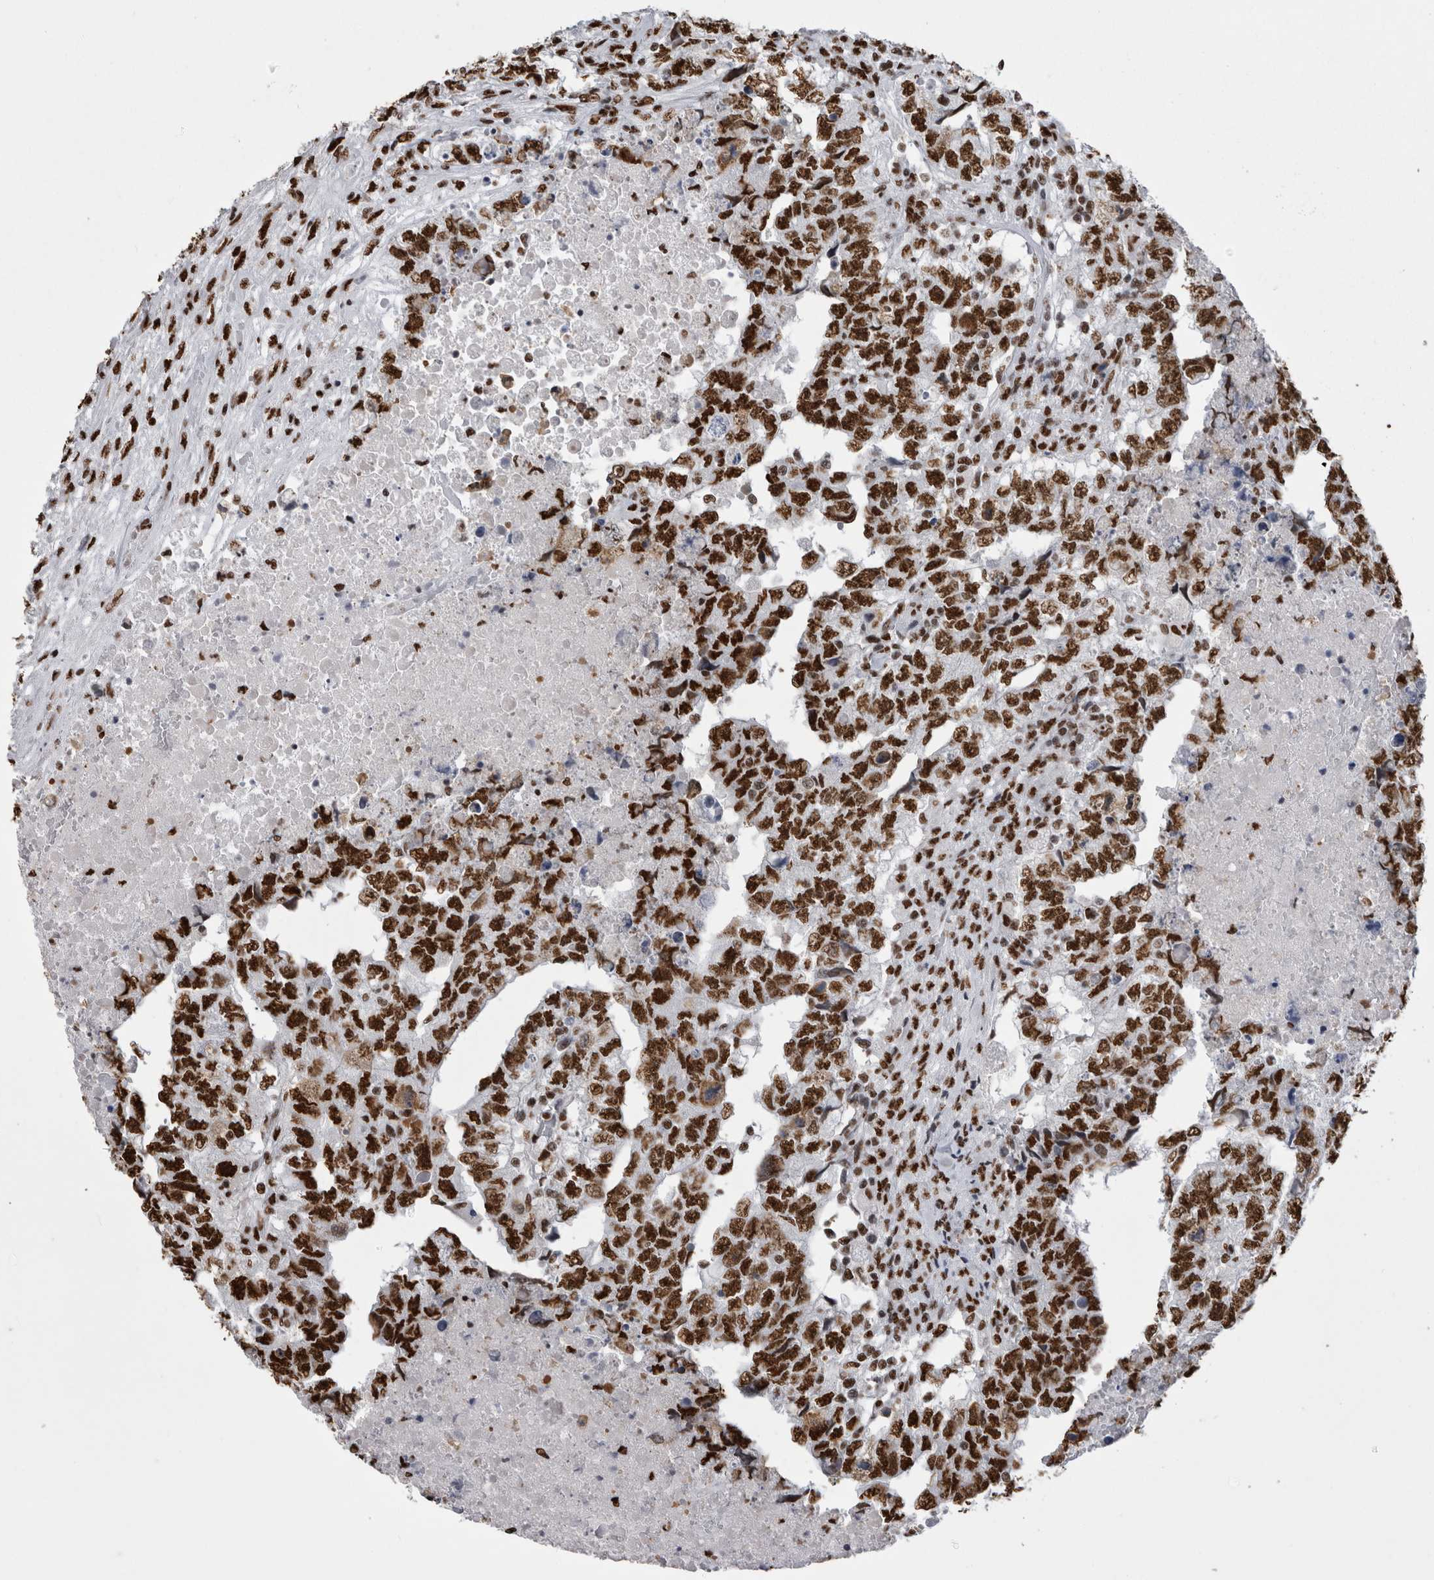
{"staining": {"intensity": "strong", "quantity": ">75%", "location": "nuclear"}, "tissue": "testis cancer", "cell_type": "Tumor cells", "image_type": "cancer", "snomed": [{"axis": "morphology", "description": "Carcinoma, Embryonal, NOS"}, {"axis": "topography", "description": "Testis"}], "caption": "The micrograph displays immunohistochemical staining of testis cancer (embryonal carcinoma). There is strong nuclear expression is identified in approximately >75% of tumor cells.", "gene": "ALPK3", "patient": {"sex": "male", "age": 36}}